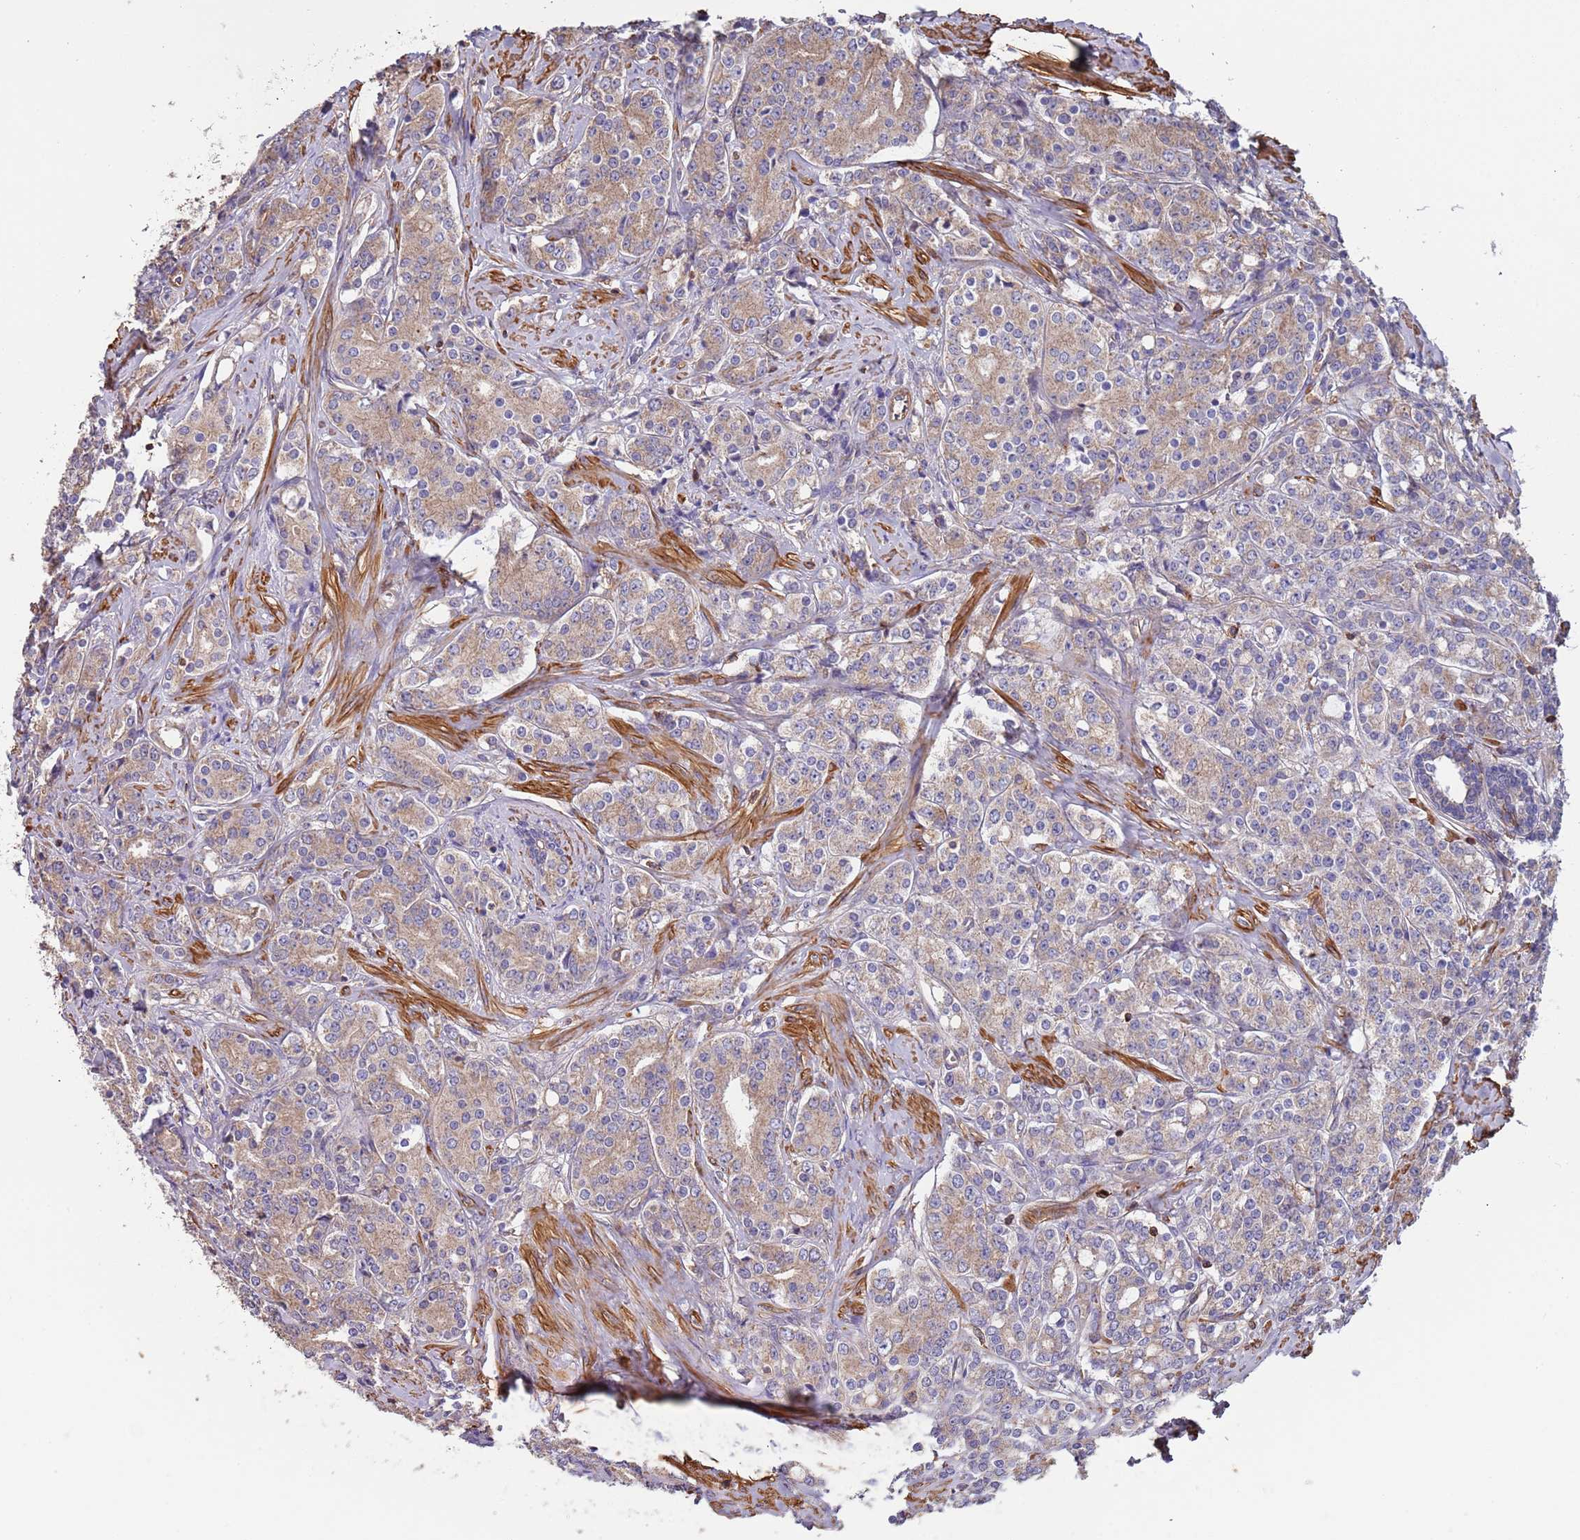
{"staining": {"intensity": "weak", "quantity": ">75%", "location": "cytoplasmic/membranous"}, "tissue": "prostate cancer", "cell_type": "Tumor cells", "image_type": "cancer", "snomed": [{"axis": "morphology", "description": "Adenocarcinoma, High grade"}, {"axis": "topography", "description": "Prostate"}], "caption": "Approximately >75% of tumor cells in adenocarcinoma (high-grade) (prostate) reveal weak cytoplasmic/membranous protein expression as visualized by brown immunohistochemical staining.", "gene": "SYT4", "patient": {"sex": "male", "age": 62}}